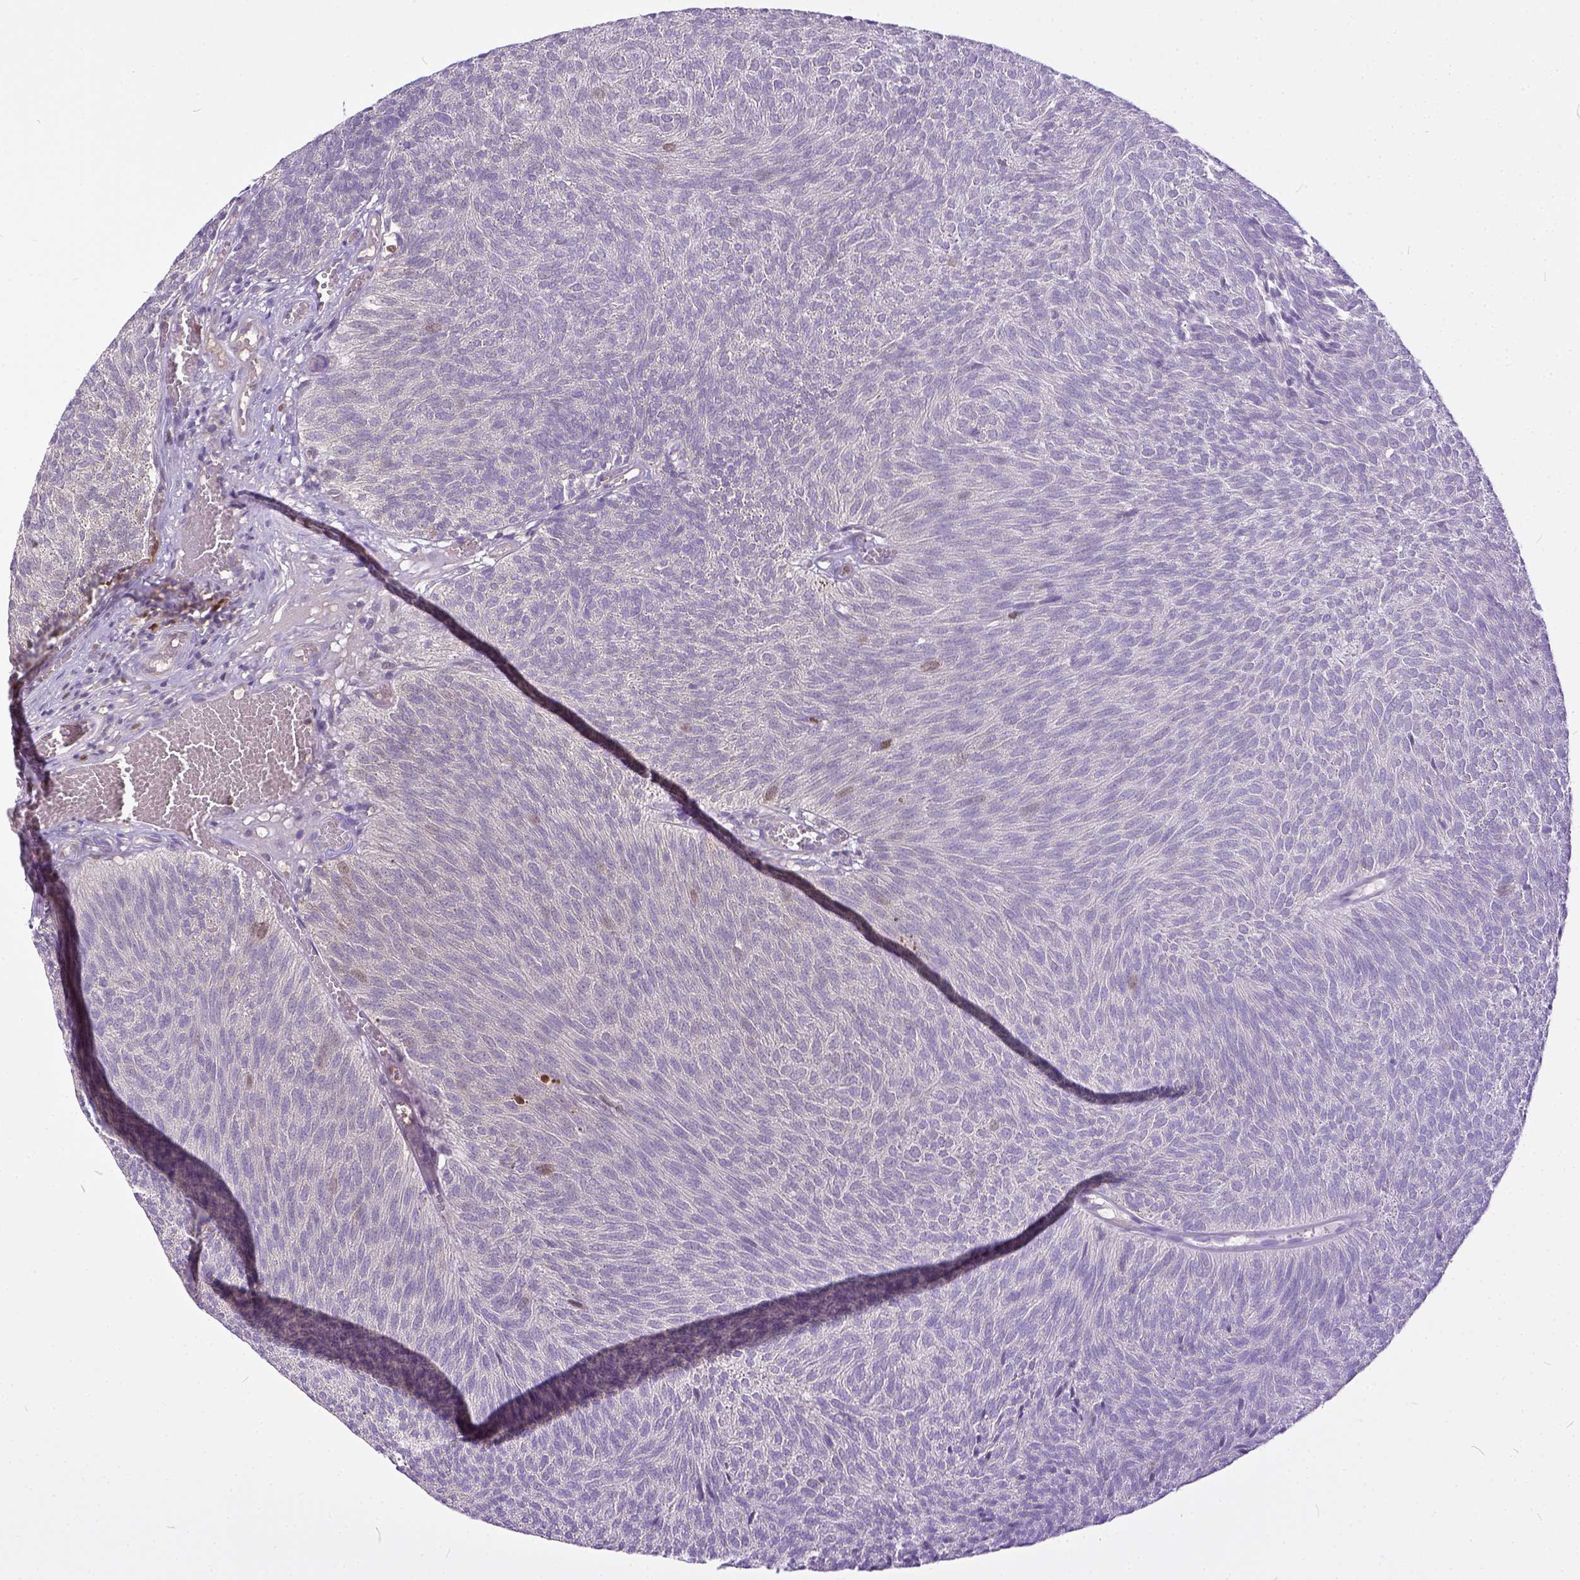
{"staining": {"intensity": "negative", "quantity": "none", "location": "none"}, "tissue": "urothelial cancer", "cell_type": "Tumor cells", "image_type": "cancer", "snomed": [{"axis": "morphology", "description": "Urothelial carcinoma, Low grade"}, {"axis": "topography", "description": "Urinary bladder"}], "caption": "Human urothelial carcinoma (low-grade) stained for a protein using immunohistochemistry (IHC) shows no staining in tumor cells.", "gene": "ERCC1", "patient": {"sex": "male", "age": 77}}